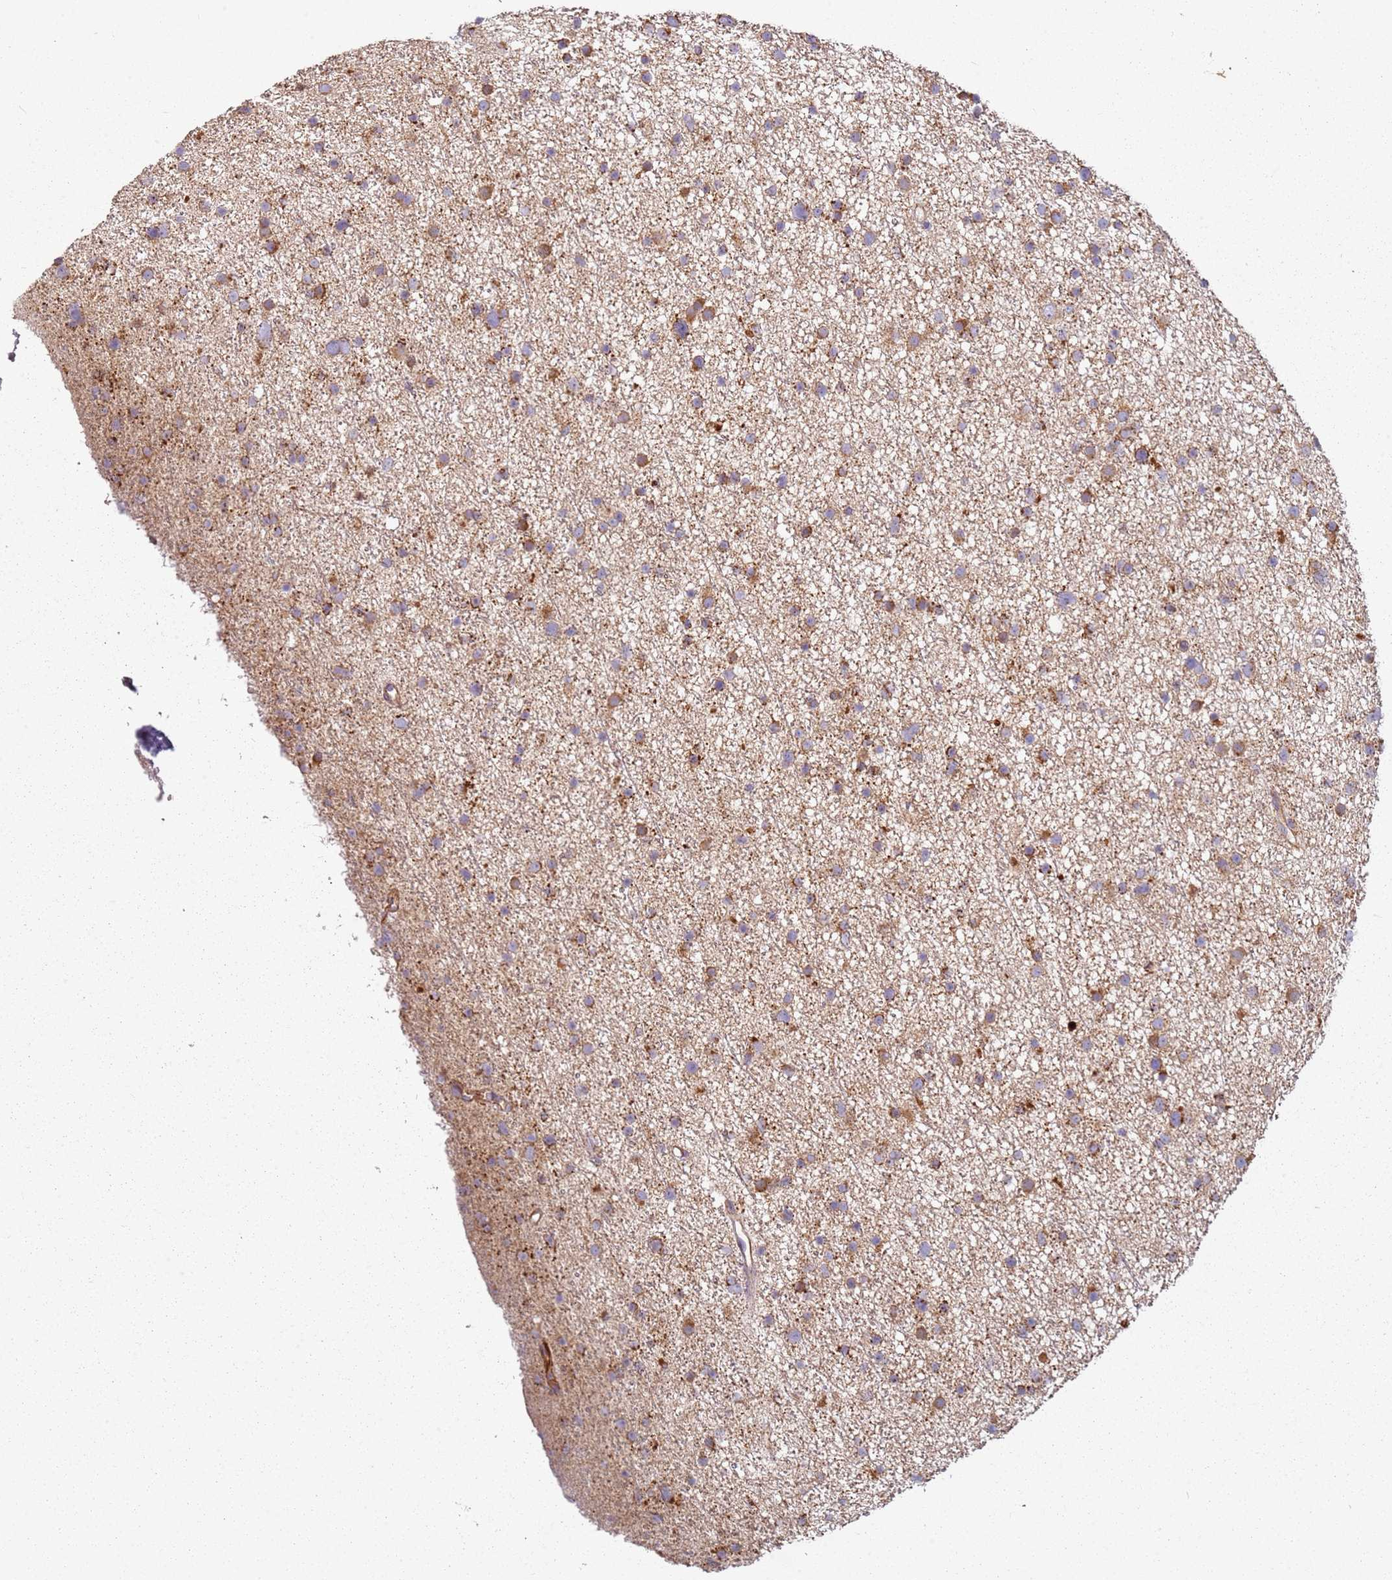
{"staining": {"intensity": "moderate", "quantity": ">75%", "location": "cytoplasmic/membranous"}, "tissue": "glioma", "cell_type": "Tumor cells", "image_type": "cancer", "snomed": [{"axis": "morphology", "description": "Glioma, malignant, Low grade"}, {"axis": "topography", "description": "Cerebral cortex"}], "caption": "Approximately >75% of tumor cells in malignant glioma (low-grade) reveal moderate cytoplasmic/membranous protein staining as visualized by brown immunohistochemical staining.", "gene": "ALS2", "patient": {"sex": "female", "age": 39}}